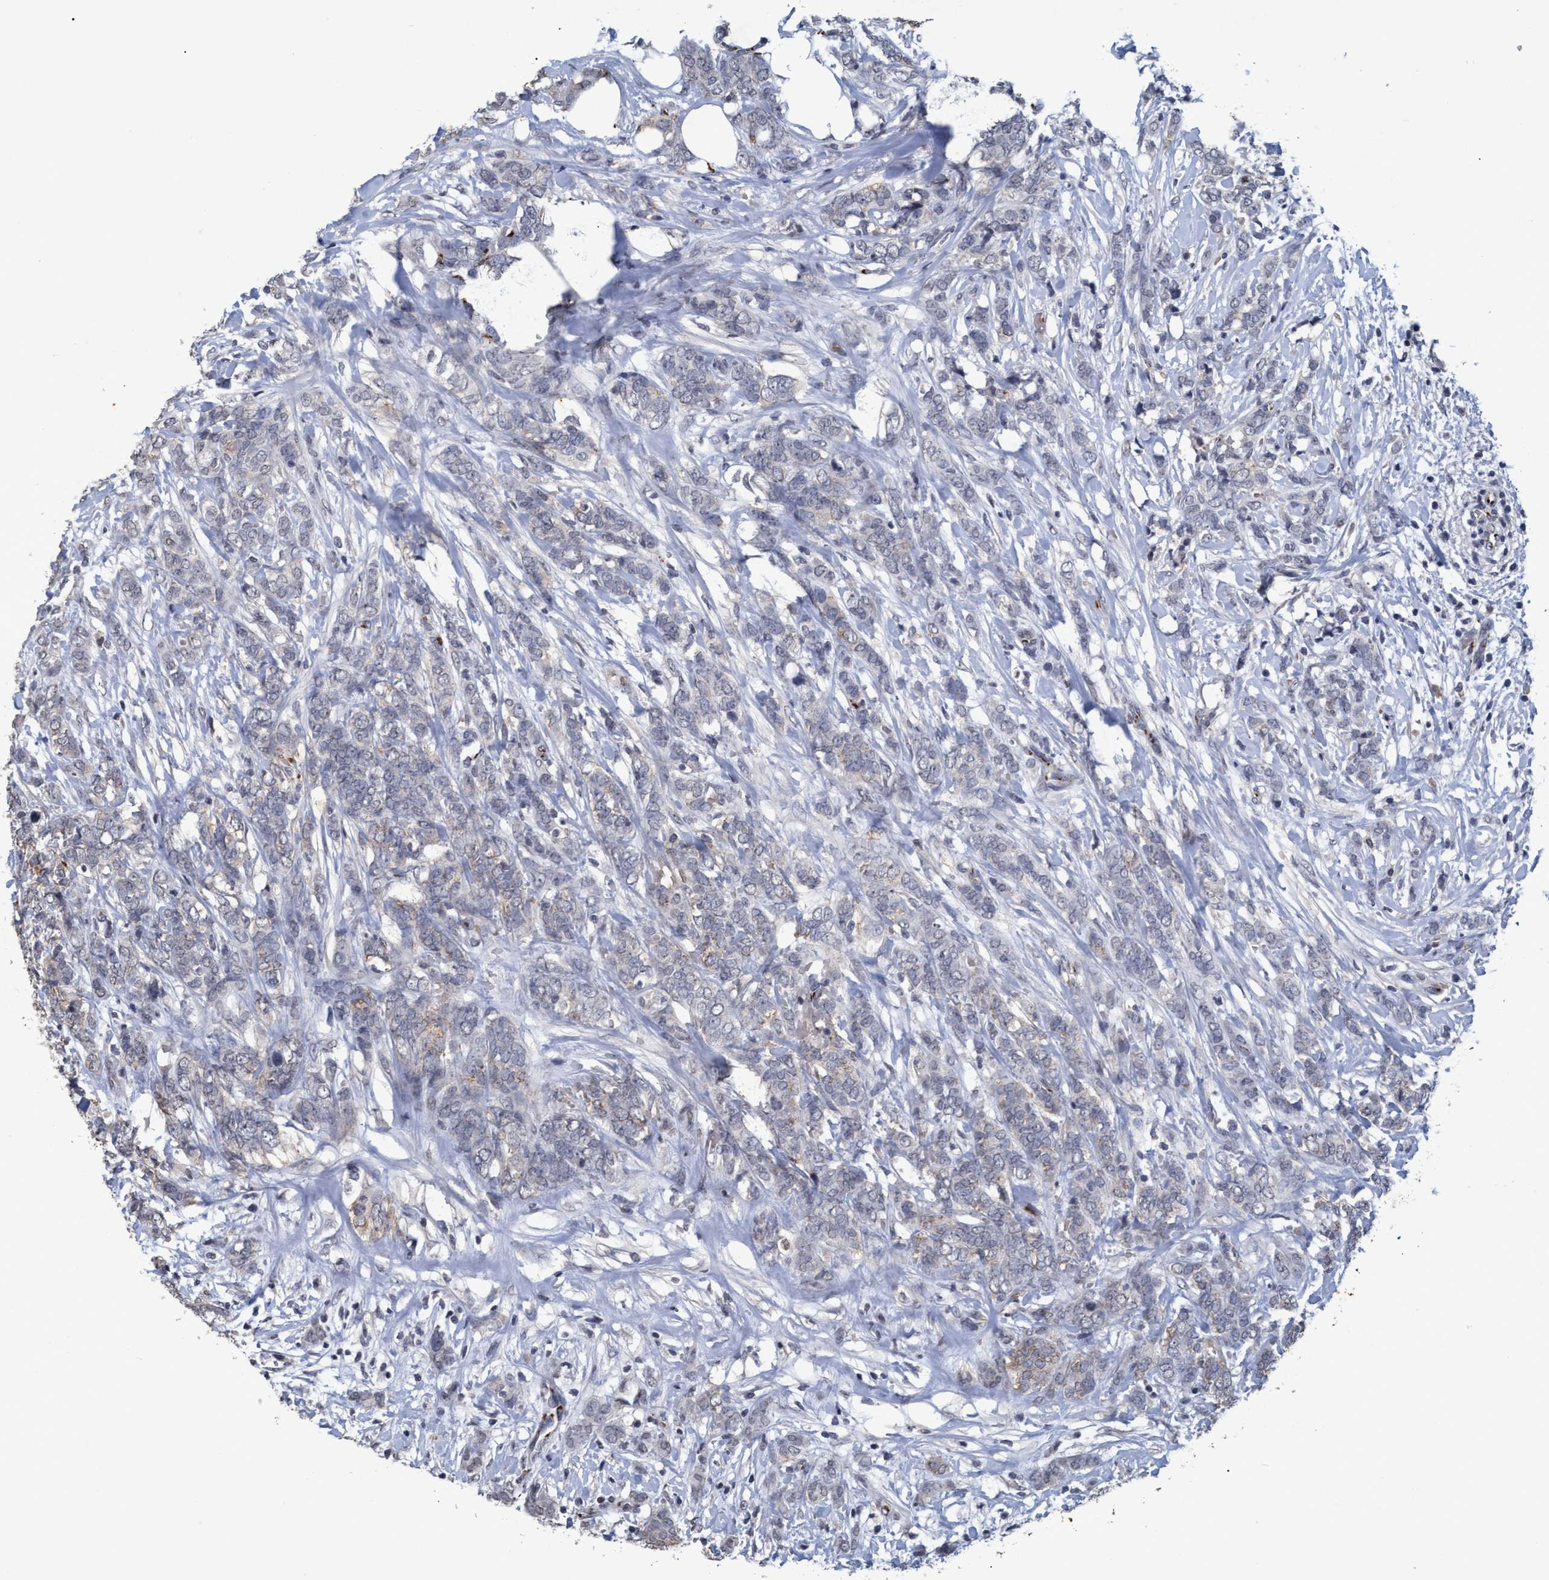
{"staining": {"intensity": "negative", "quantity": "none", "location": "none"}, "tissue": "breast cancer", "cell_type": "Tumor cells", "image_type": "cancer", "snomed": [{"axis": "morphology", "description": "Lobular carcinoma"}, {"axis": "topography", "description": "Skin"}, {"axis": "topography", "description": "Breast"}], "caption": "Lobular carcinoma (breast) stained for a protein using immunohistochemistry (IHC) shows no staining tumor cells.", "gene": "GALC", "patient": {"sex": "female", "age": 46}}